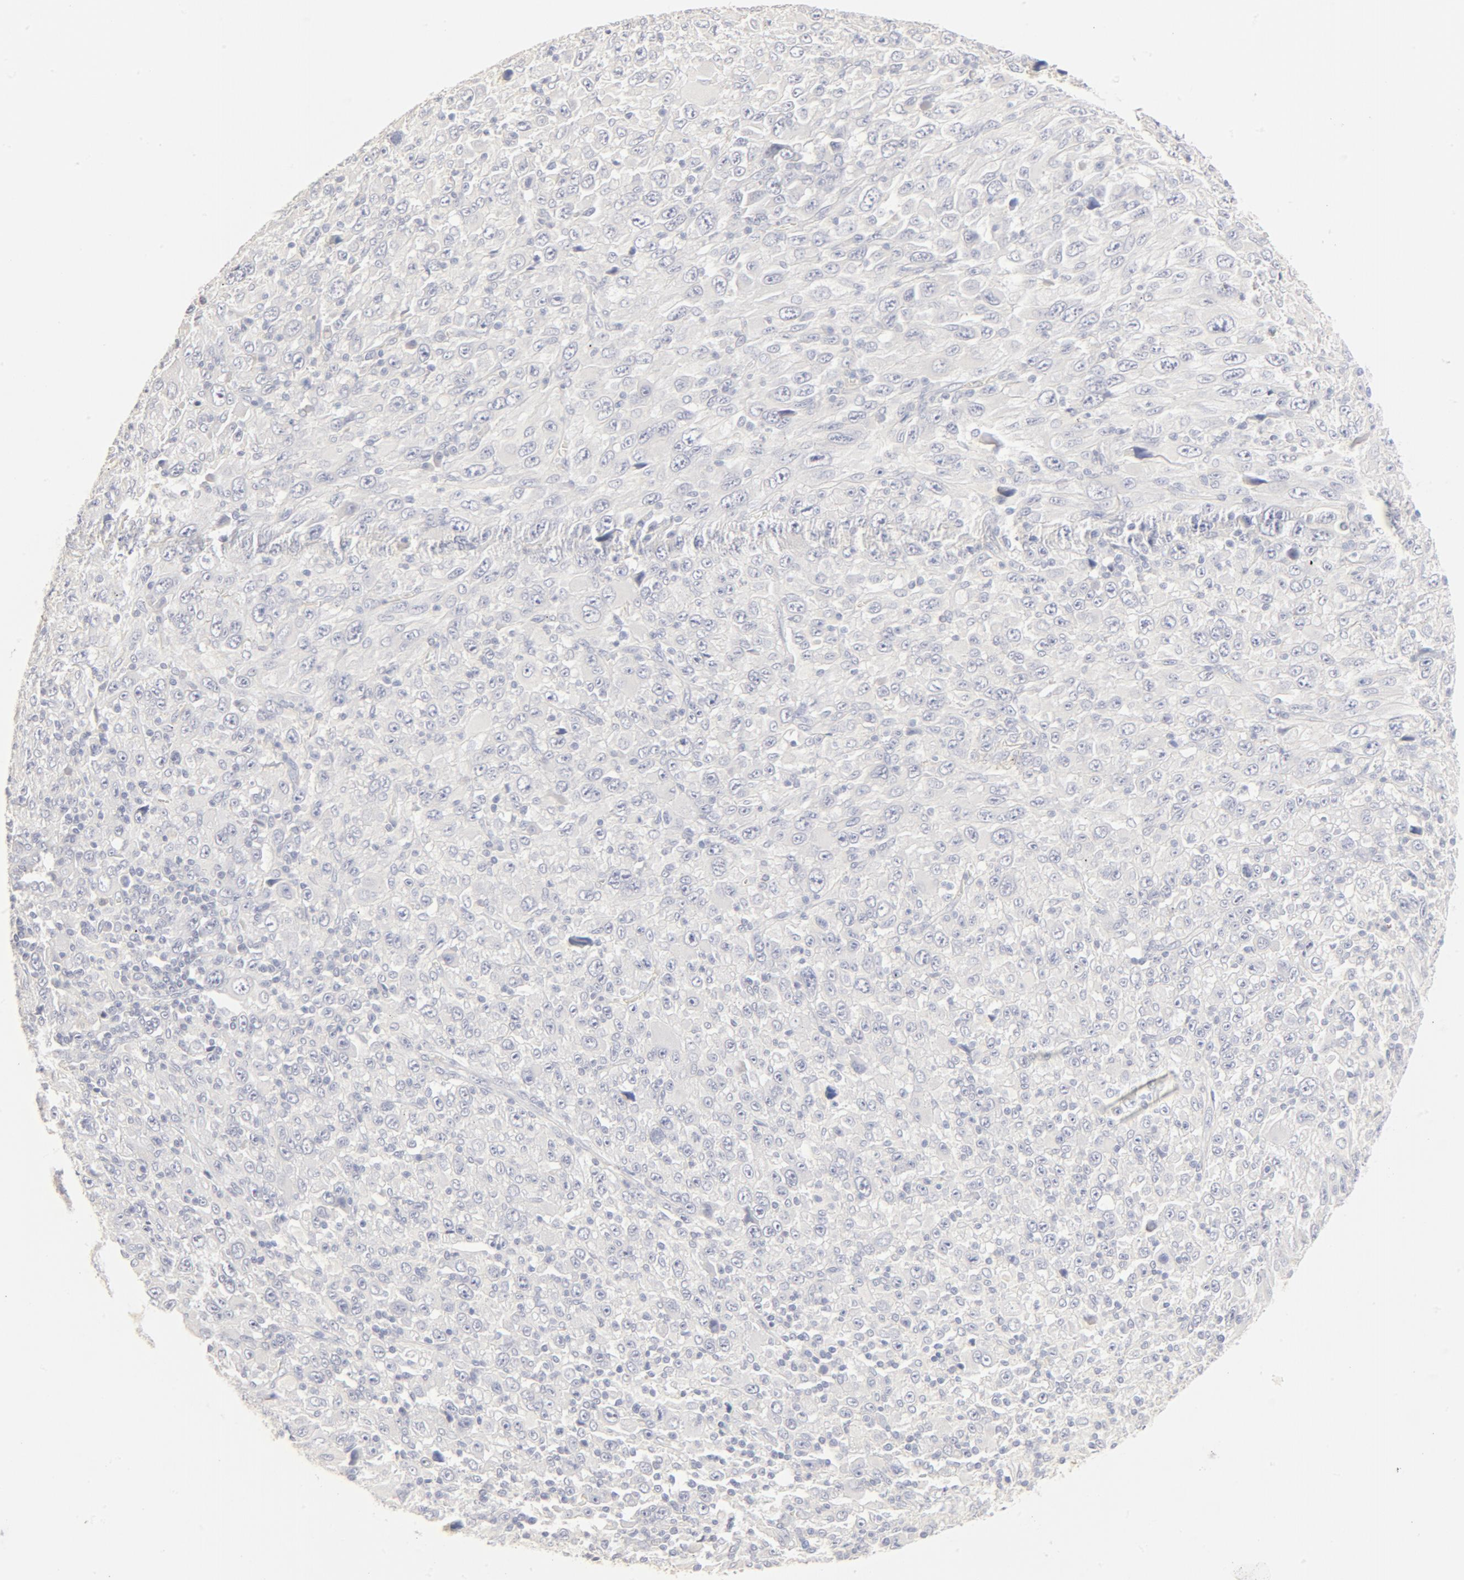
{"staining": {"intensity": "negative", "quantity": "none", "location": "none"}, "tissue": "melanoma", "cell_type": "Tumor cells", "image_type": "cancer", "snomed": [{"axis": "morphology", "description": "Malignant melanoma, Metastatic site"}, {"axis": "topography", "description": "Skin"}], "caption": "Immunohistochemistry photomicrograph of neoplastic tissue: human melanoma stained with DAB (3,3'-diaminobenzidine) displays no significant protein expression in tumor cells.", "gene": "FCGBP", "patient": {"sex": "female", "age": 56}}